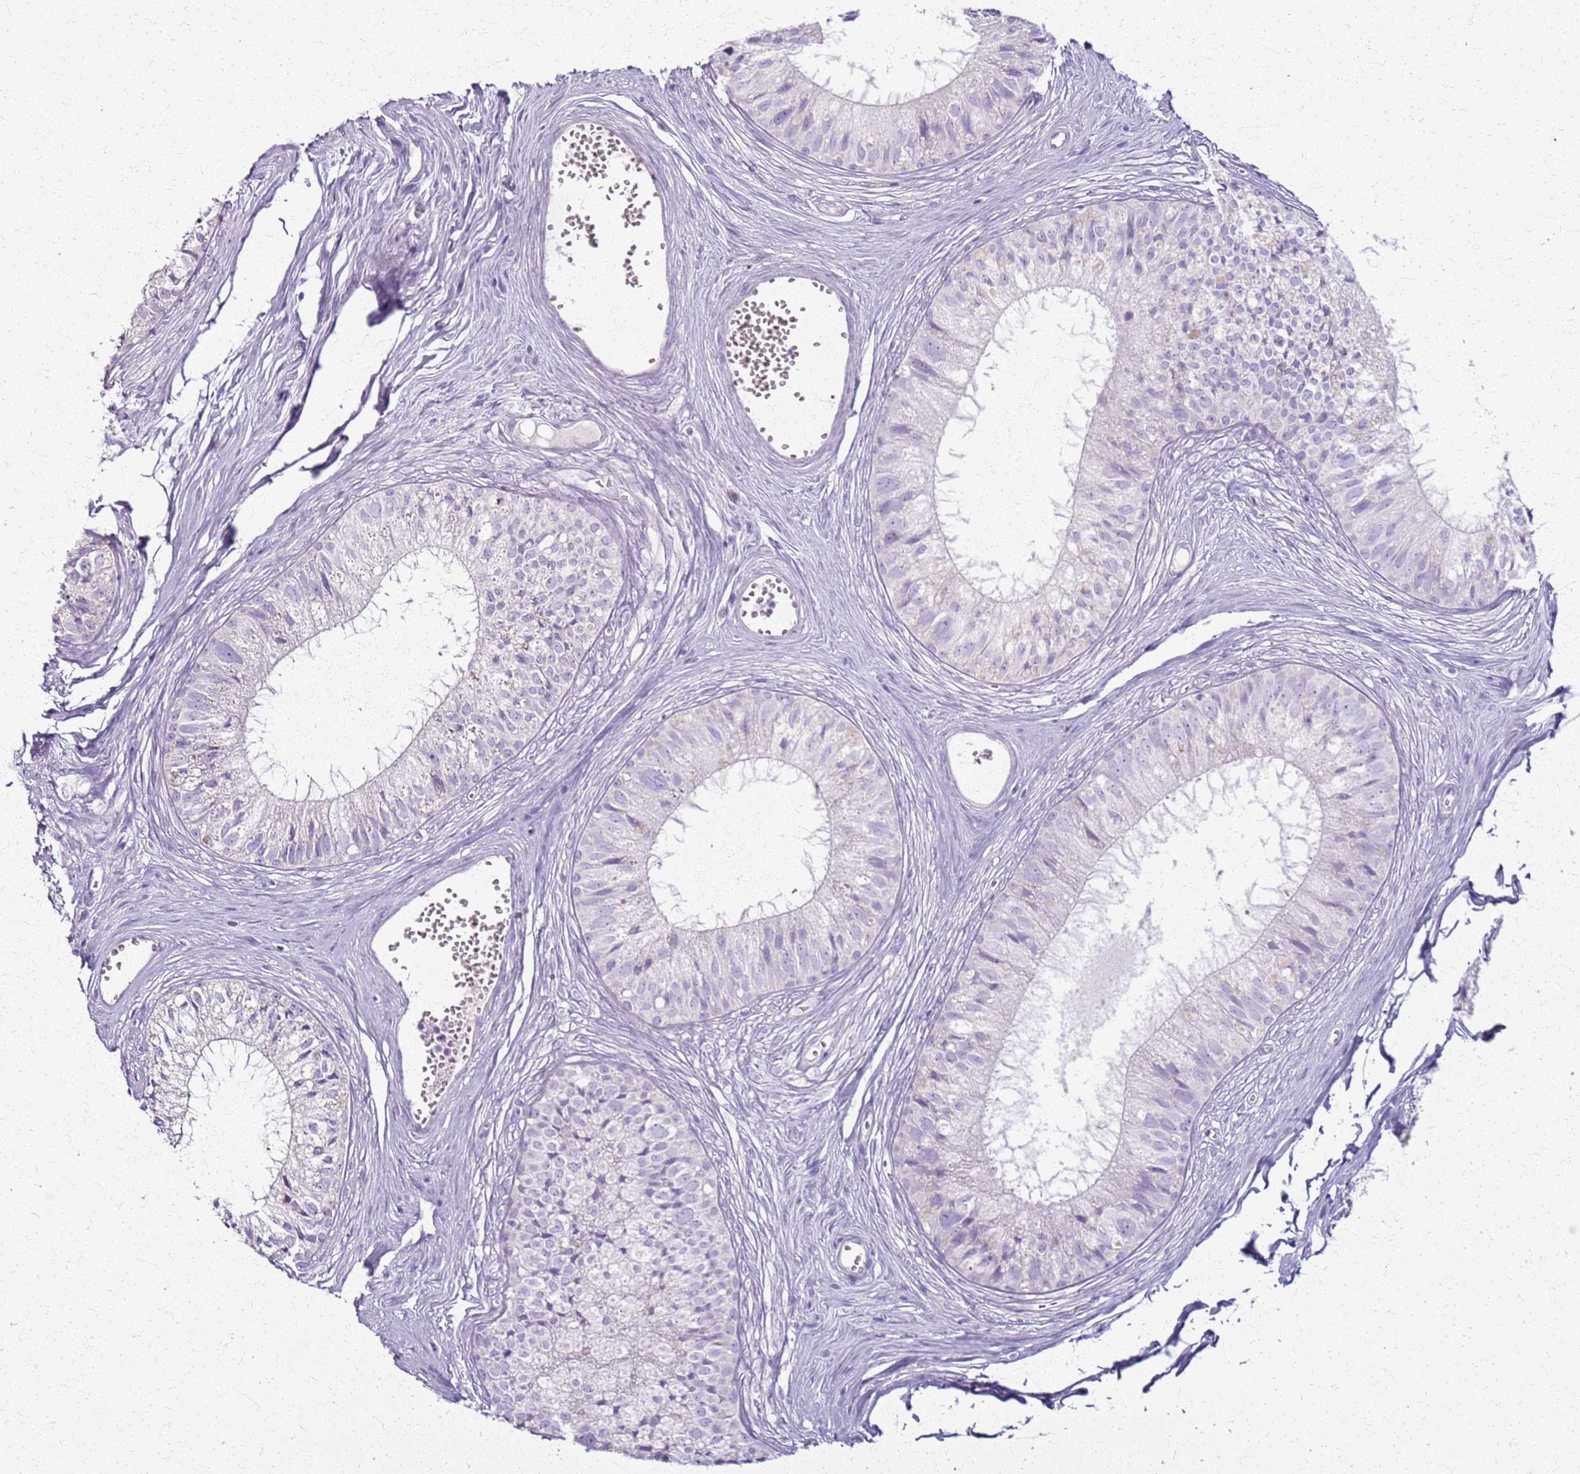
{"staining": {"intensity": "negative", "quantity": "none", "location": "none"}, "tissue": "epididymis", "cell_type": "Glandular cells", "image_type": "normal", "snomed": [{"axis": "morphology", "description": "Normal tissue, NOS"}, {"axis": "topography", "description": "Epididymis"}], "caption": "Epididymis stained for a protein using immunohistochemistry (IHC) reveals no expression glandular cells.", "gene": "CSRP3", "patient": {"sex": "male", "age": 36}}